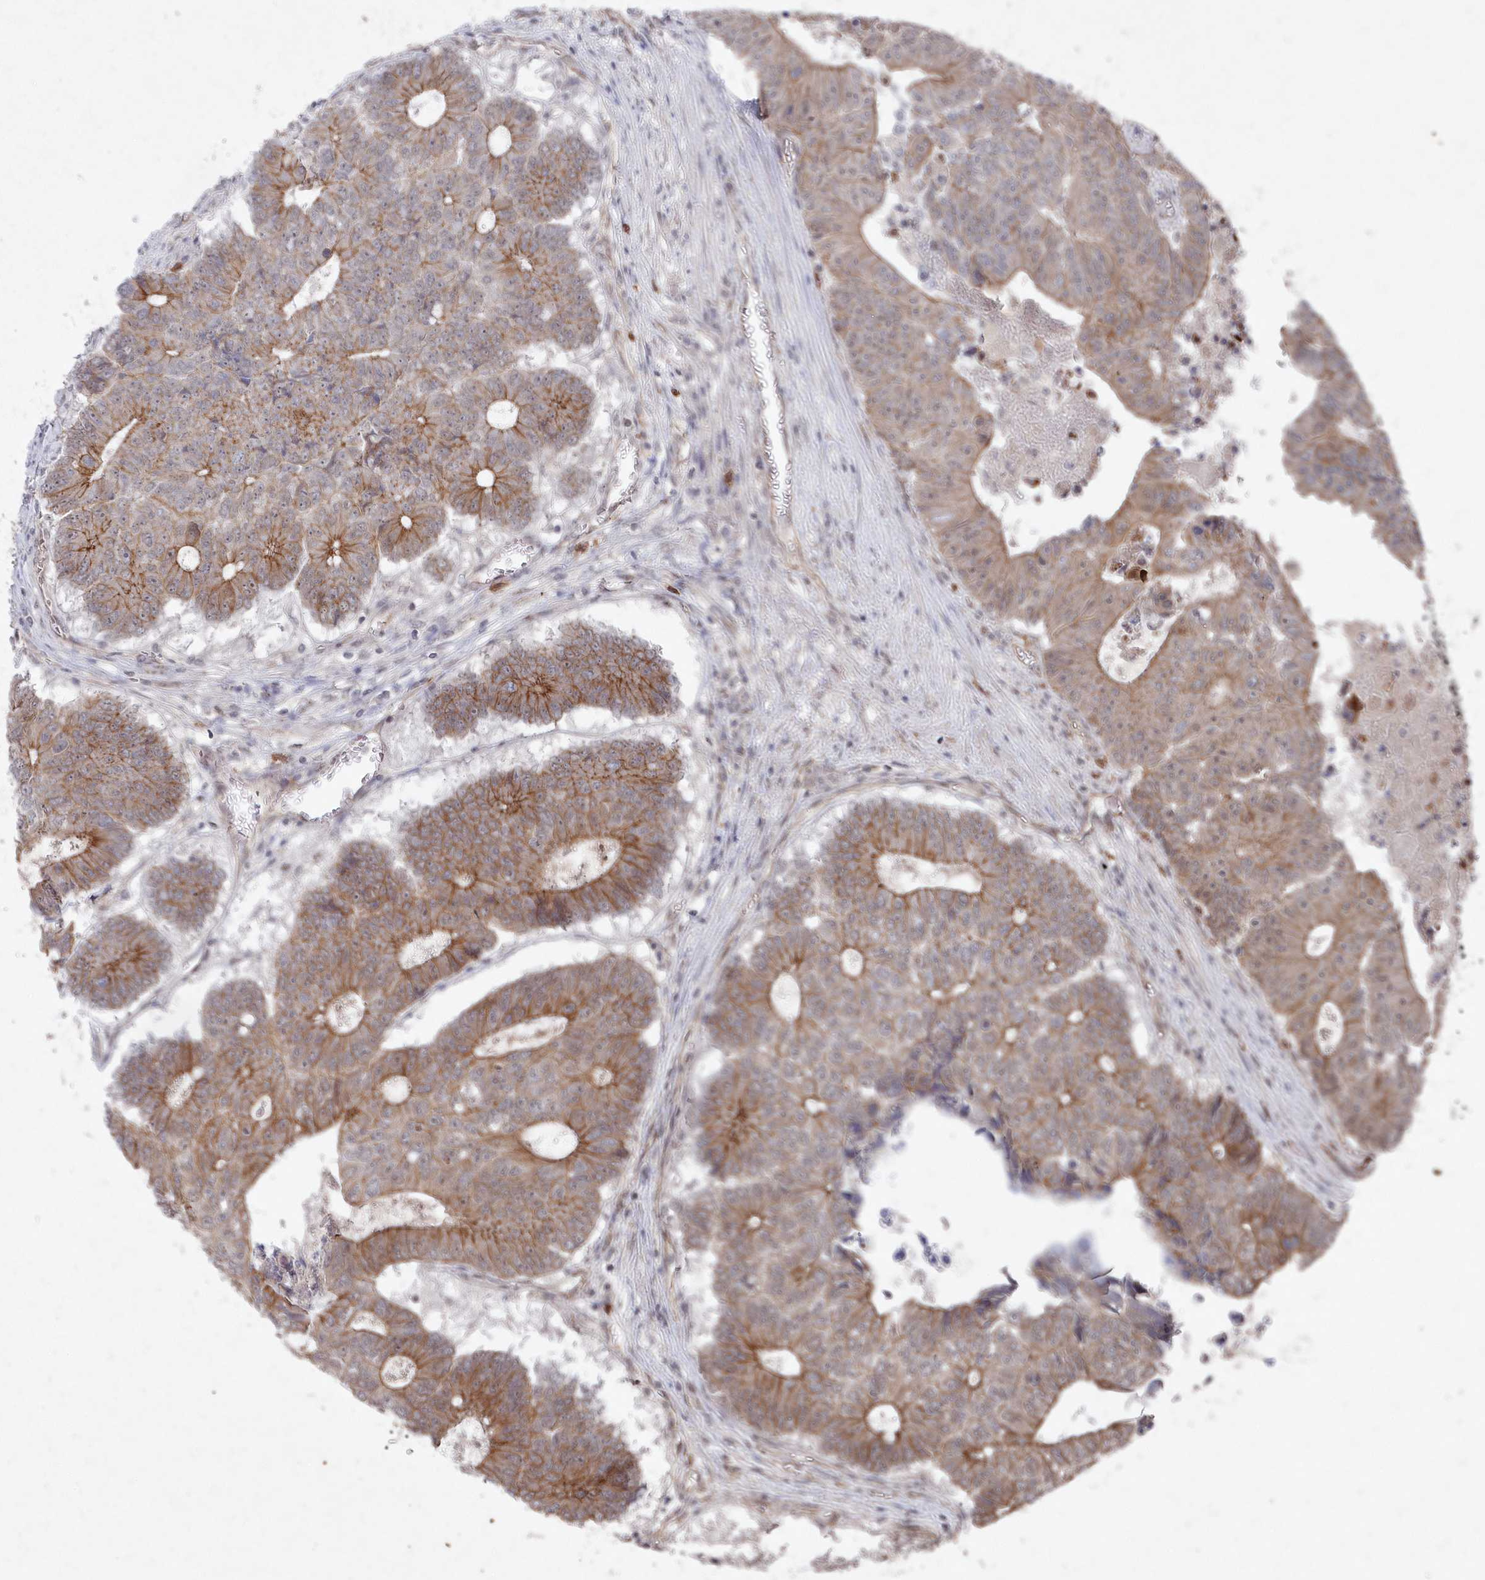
{"staining": {"intensity": "moderate", "quantity": "25%-75%", "location": "cytoplasmic/membranous"}, "tissue": "colorectal cancer", "cell_type": "Tumor cells", "image_type": "cancer", "snomed": [{"axis": "morphology", "description": "Adenocarcinoma, NOS"}, {"axis": "topography", "description": "Colon"}], "caption": "Immunohistochemical staining of human colorectal cancer (adenocarcinoma) reveals medium levels of moderate cytoplasmic/membranous positivity in about 25%-75% of tumor cells.", "gene": "VSIG2", "patient": {"sex": "male", "age": 87}}